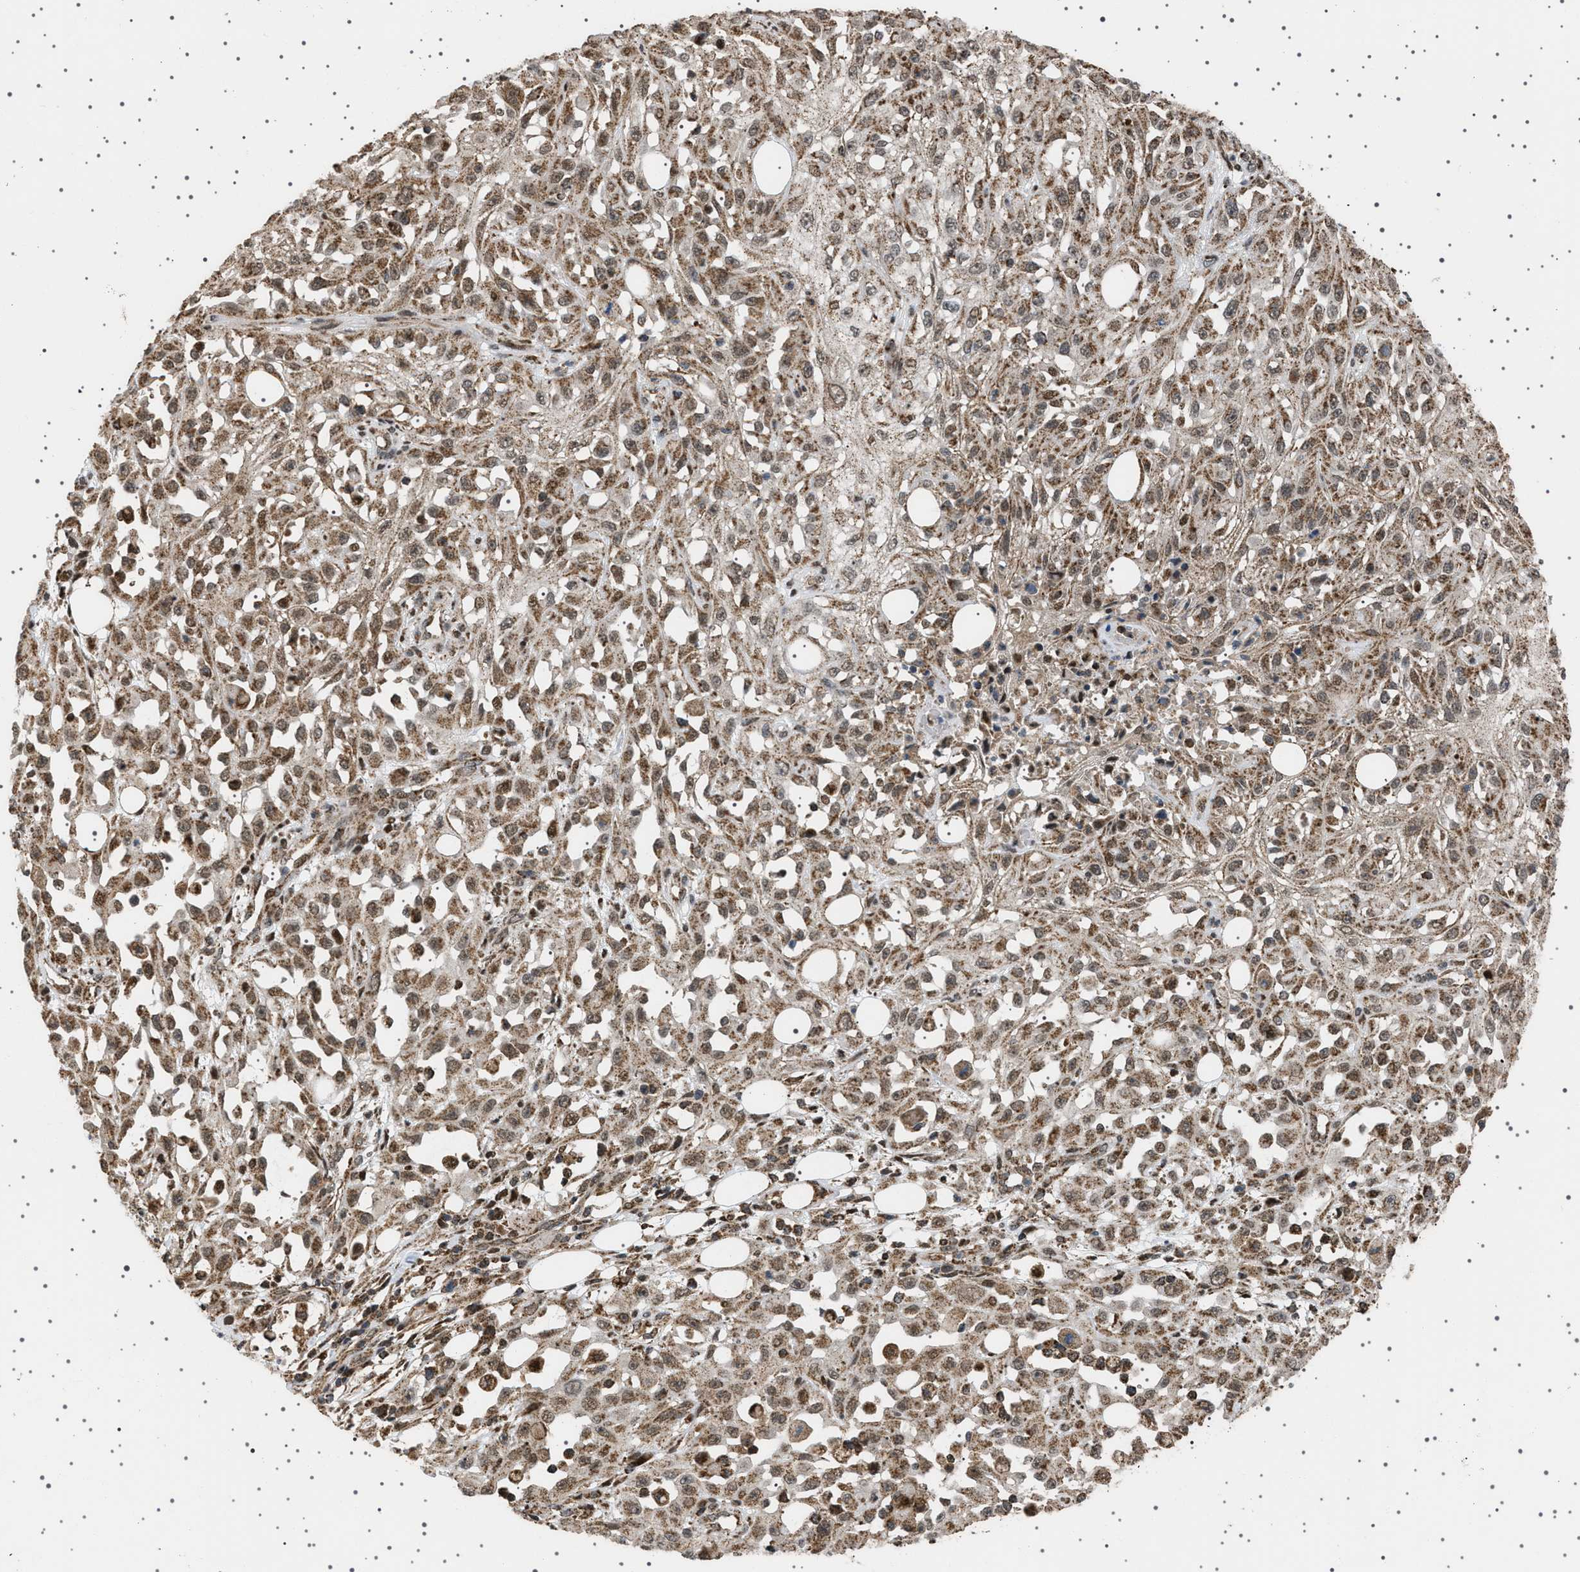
{"staining": {"intensity": "moderate", "quantity": ">75%", "location": "cytoplasmic/membranous,nuclear"}, "tissue": "skin cancer", "cell_type": "Tumor cells", "image_type": "cancer", "snomed": [{"axis": "morphology", "description": "Squamous cell carcinoma, NOS"}, {"axis": "morphology", "description": "Squamous cell carcinoma, metastatic, NOS"}, {"axis": "topography", "description": "Skin"}, {"axis": "topography", "description": "Lymph node"}], "caption": "This histopathology image demonstrates metastatic squamous cell carcinoma (skin) stained with immunohistochemistry to label a protein in brown. The cytoplasmic/membranous and nuclear of tumor cells show moderate positivity for the protein. Nuclei are counter-stained blue.", "gene": "MELK", "patient": {"sex": "male", "age": 75}}